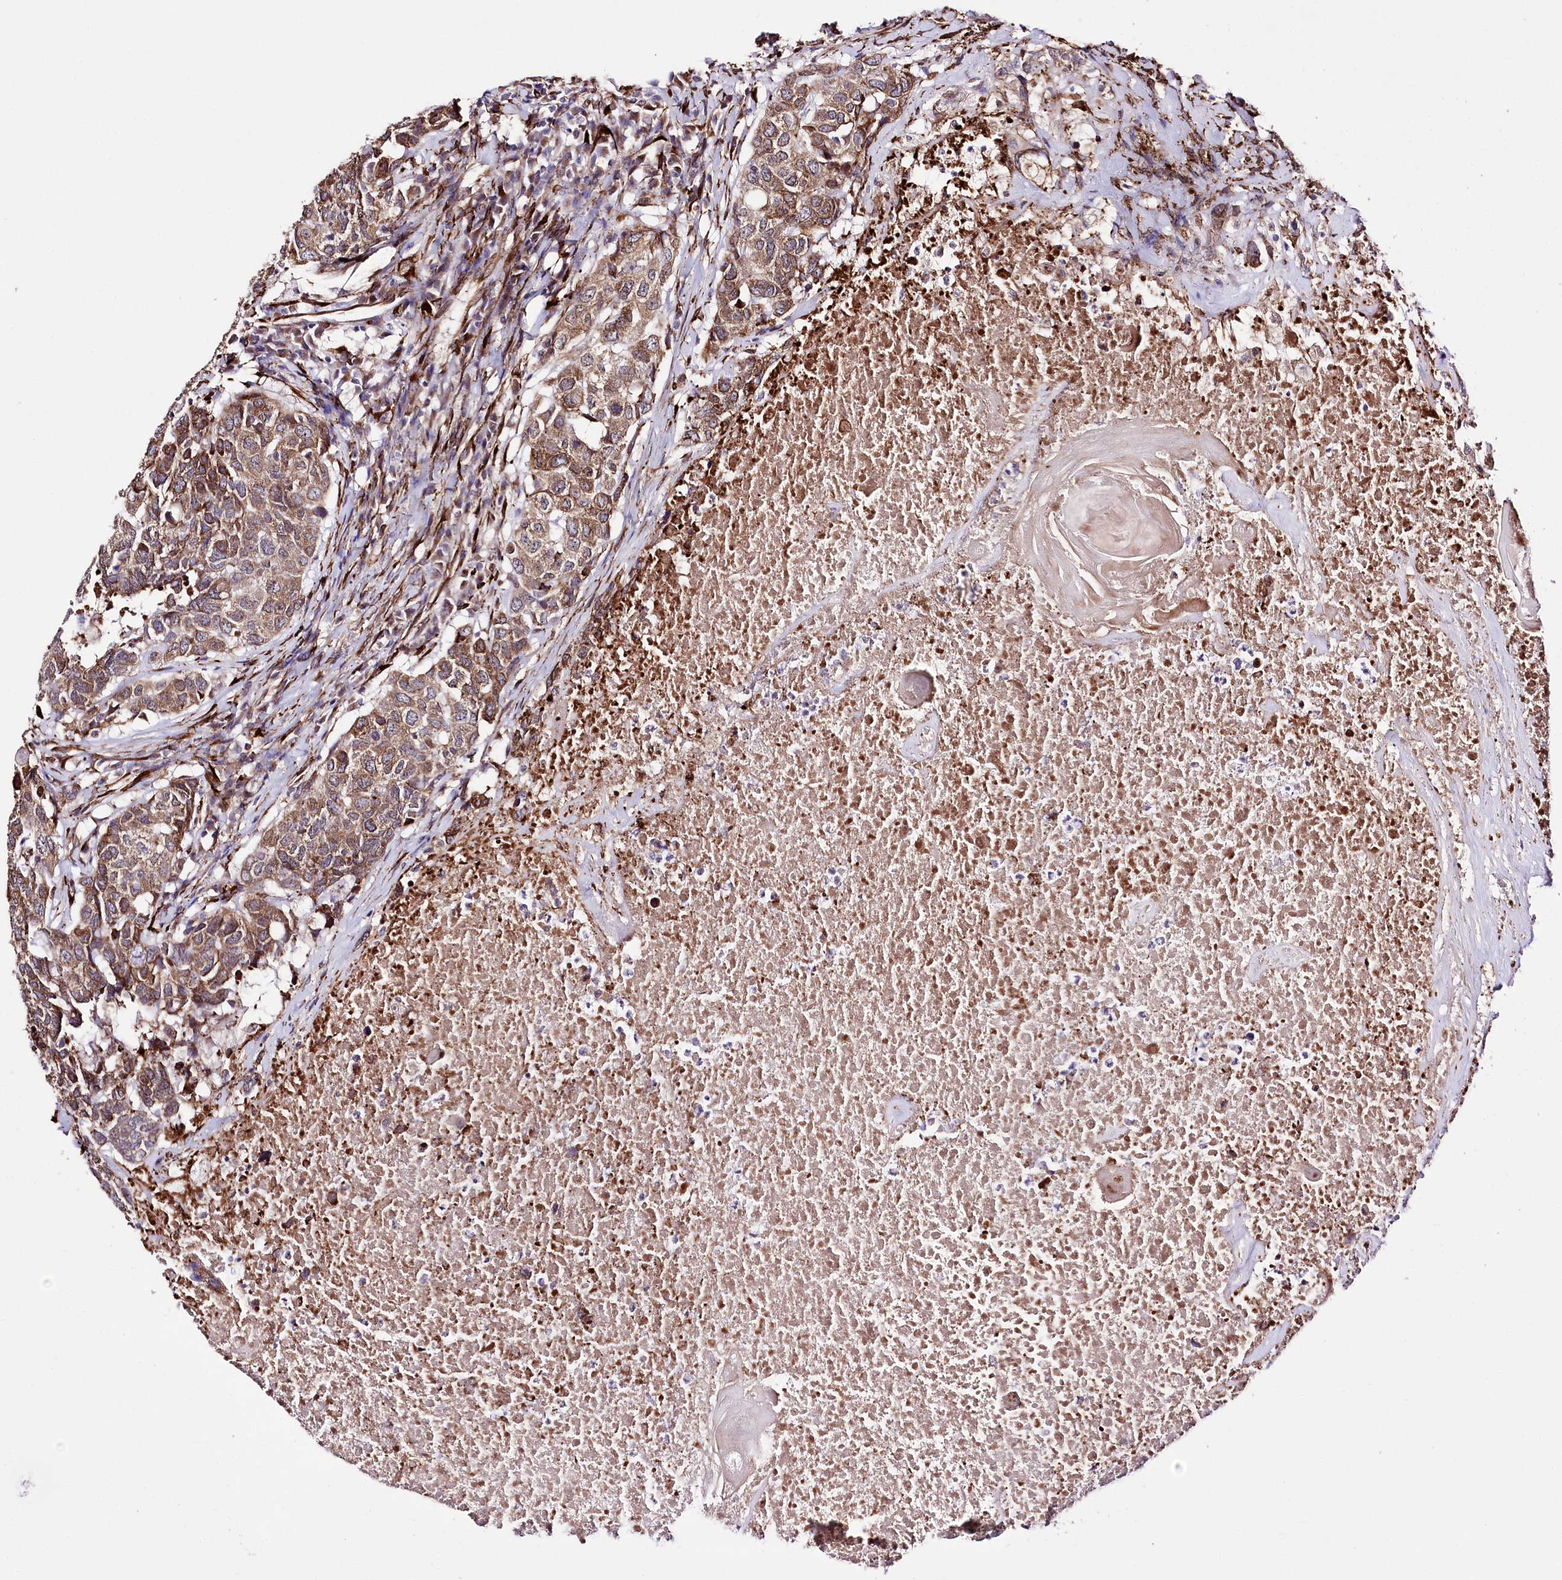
{"staining": {"intensity": "moderate", "quantity": ">75%", "location": "cytoplasmic/membranous"}, "tissue": "head and neck cancer", "cell_type": "Tumor cells", "image_type": "cancer", "snomed": [{"axis": "morphology", "description": "Squamous cell carcinoma, NOS"}, {"axis": "topography", "description": "Head-Neck"}], "caption": "Tumor cells show medium levels of moderate cytoplasmic/membranous positivity in approximately >75% of cells in head and neck cancer.", "gene": "WWC1", "patient": {"sex": "male", "age": 66}}